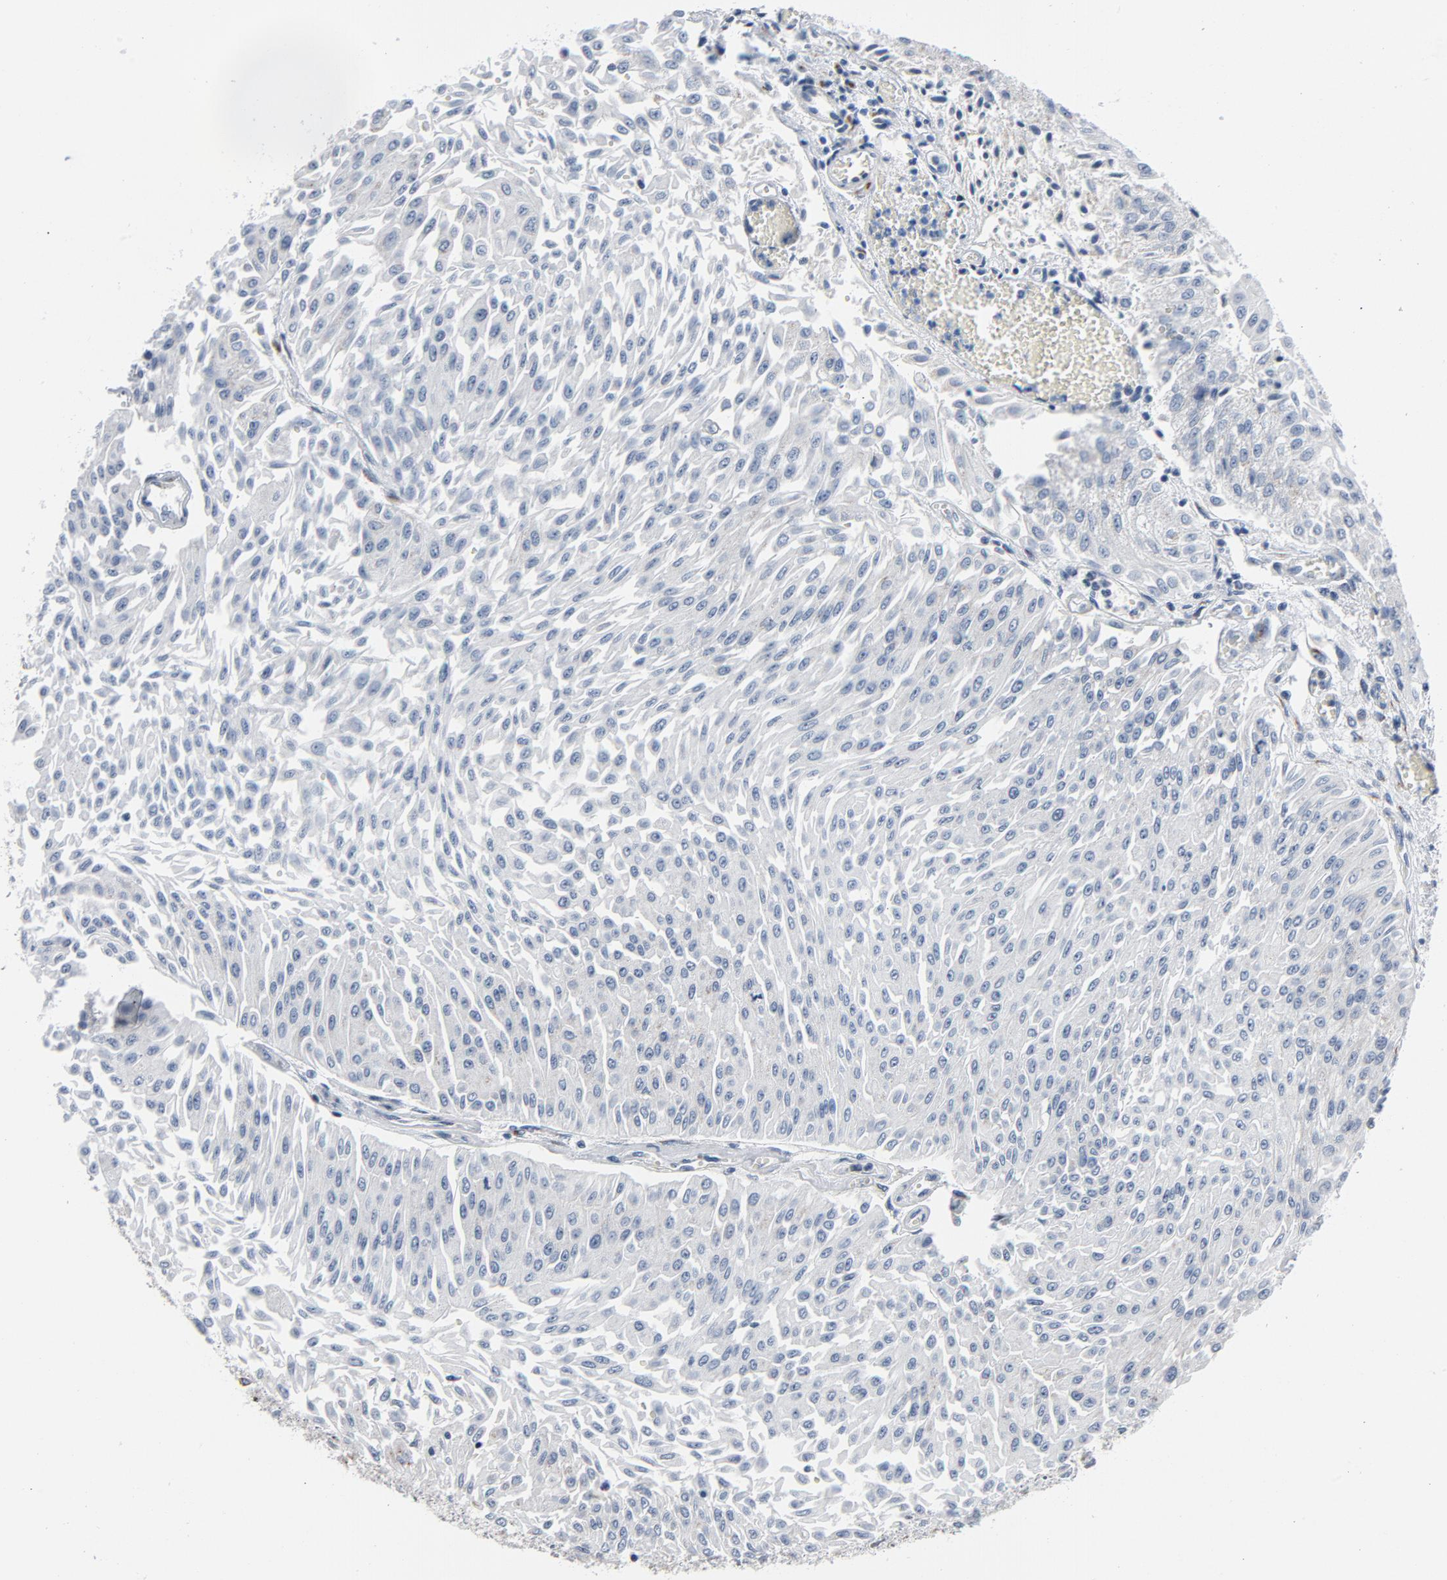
{"staining": {"intensity": "weak", "quantity": "<25%", "location": "cytoplasmic/membranous"}, "tissue": "urothelial cancer", "cell_type": "Tumor cells", "image_type": "cancer", "snomed": [{"axis": "morphology", "description": "Urothelial carcinoma, Low grade"}, {"axis": "topography", "description": "Urinary bladder"}], "caption": "High power microscopy micrograph of an immunohistochemistry (IHC) histopathology image of urothelial carcinoma (low-grade), revealing no significant expression in tumor cells.", "gene": "YIPF6", "patient": {"sex": "male", "age": 86}}